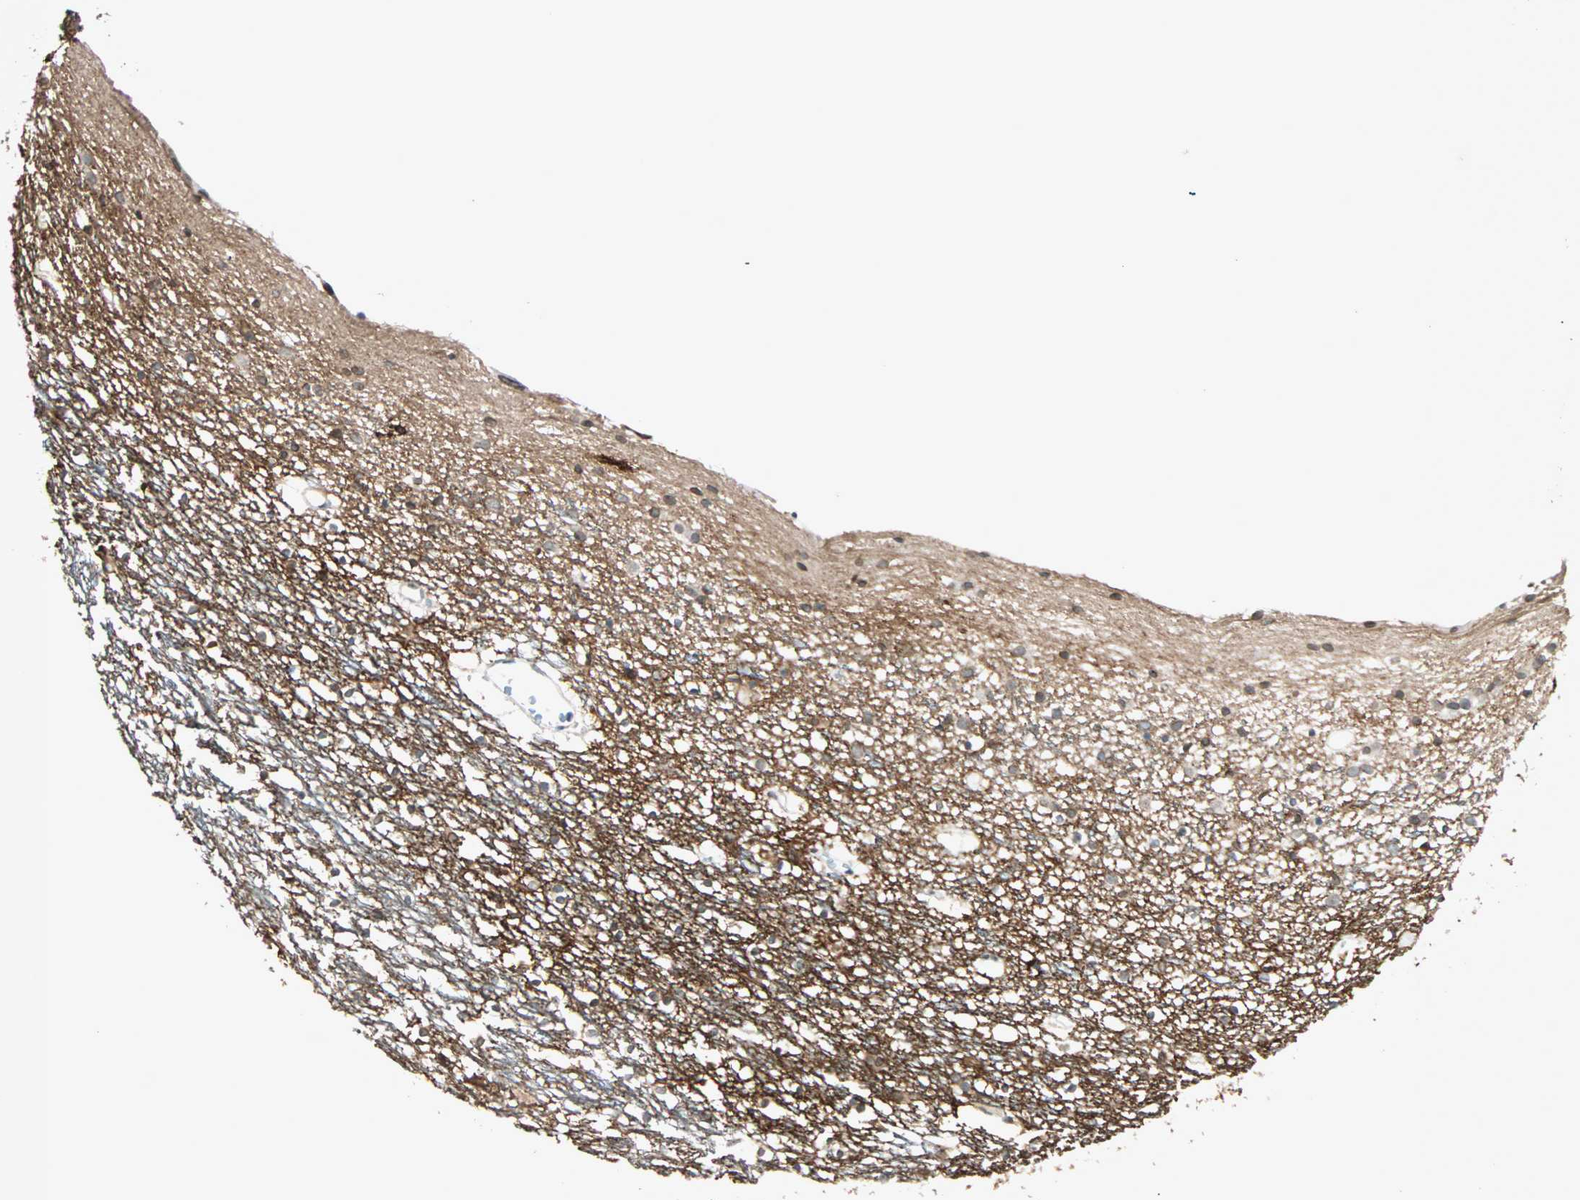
{"staining": {"intensity": "weak", "quantity": "<25%", "location": "cytoplasmic/membranous"}, "tissue": "caudate", "cell_type": "Glial cells", "image_type": "normal", "snomed": [{"axis": "morphology", "description": "Normal tissue, NOS"}, {"axis": "topography", "description": "Lateral ventricle wall"}], "caption": "A high-resolution photomicrograph shows immunohistochemistry (IHC) staining of unremarkable caudate, which exhibits no significant positivity in glial cells.", "gene": "BCAN", "patient": {"sex": "male", "age": 45}}